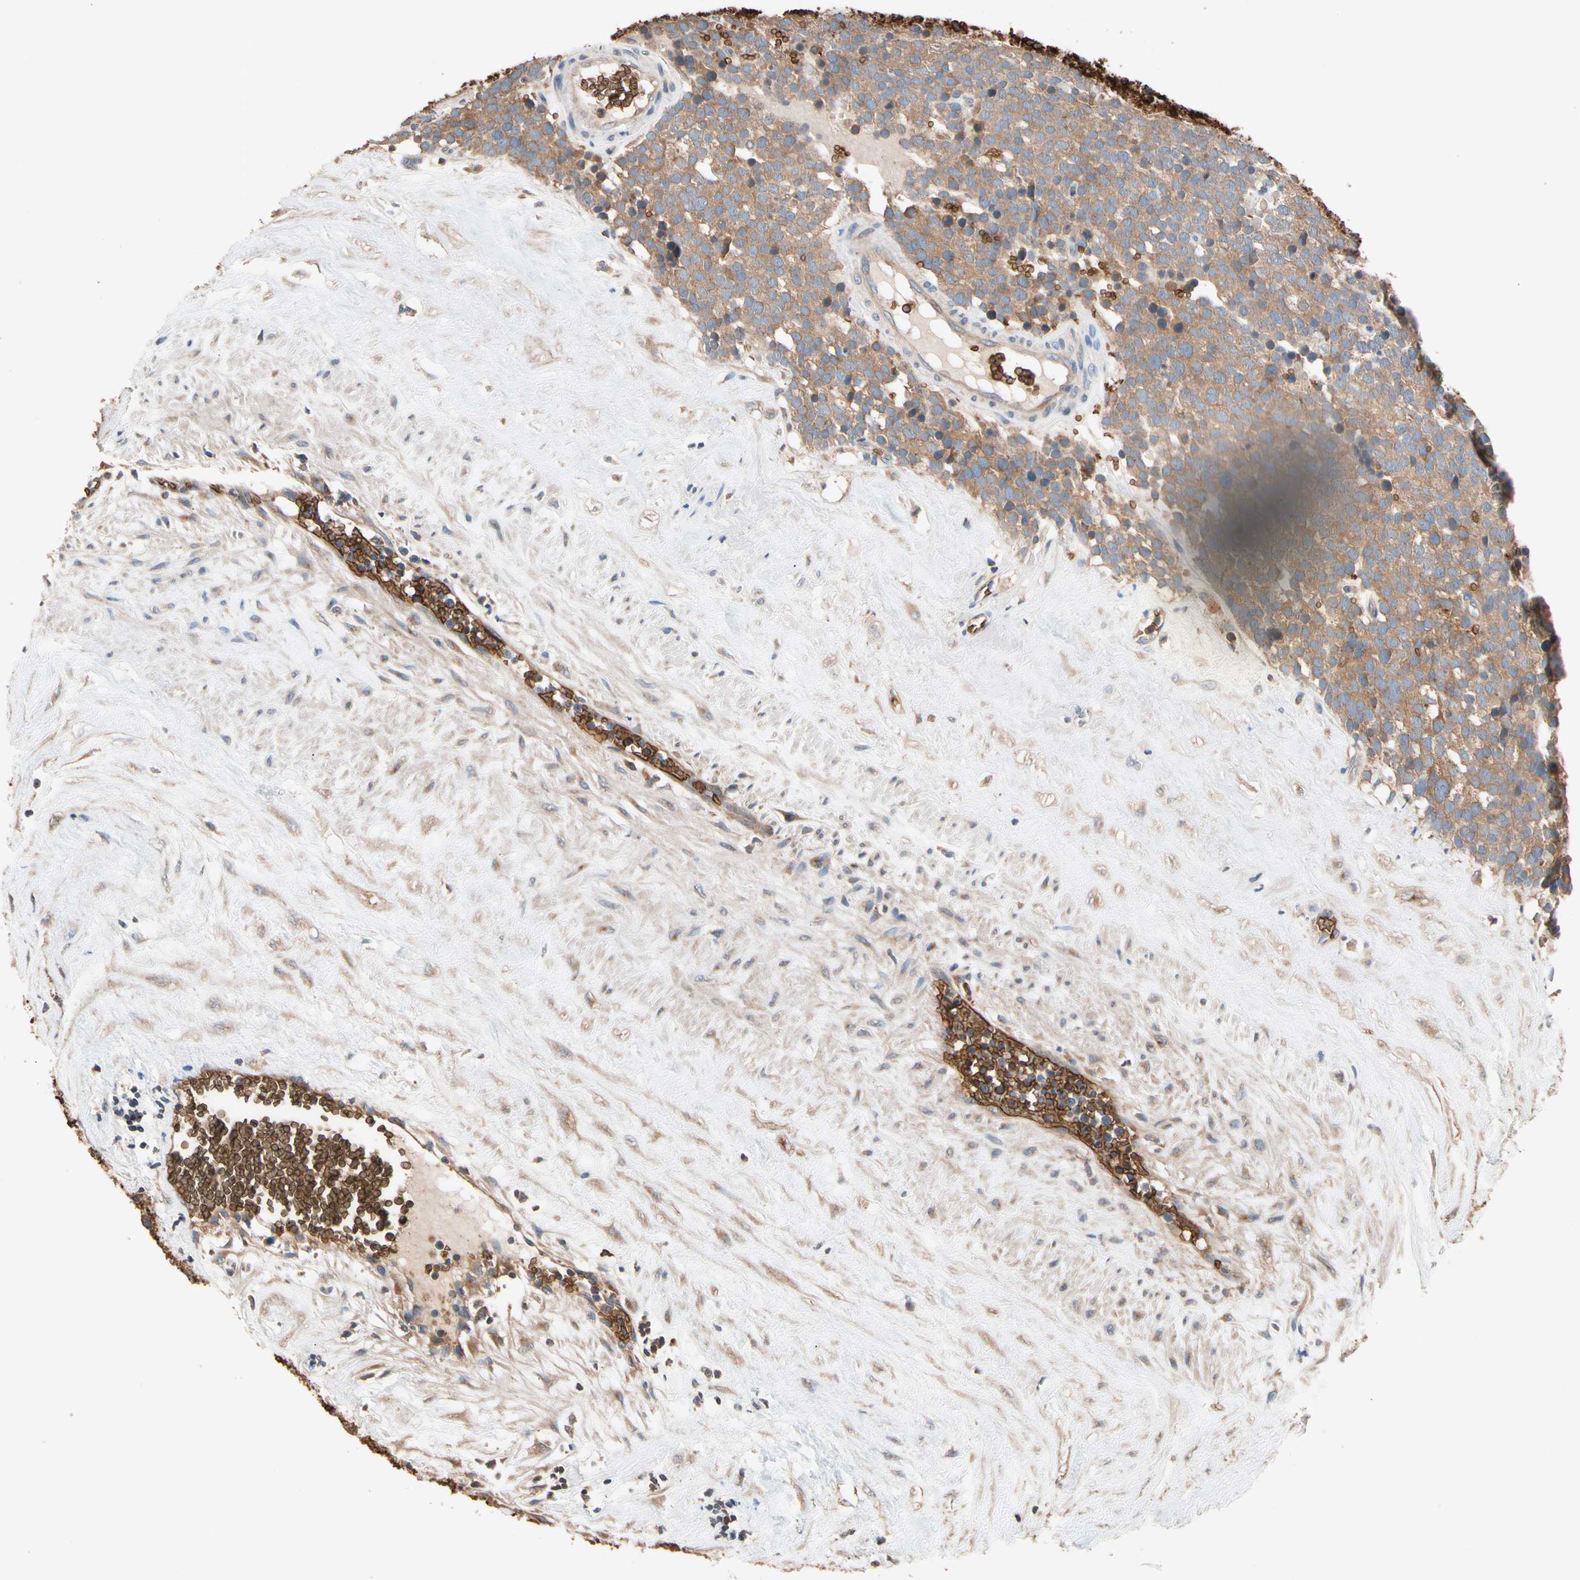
{"staining": {"intensity": "moderate", "quantity": ">75%", "location": "cytoplasmic/membranous"}, "tissue": "testis cancer", "cell_type": "Tumor cells", "image_type": "cancer", "snomed": [{"axis": "morphology", "description": "Seminoma, NOS"}, {"axis": "topography", "description": "Testis"}], "caption": "This micrograph reveals immunohistochemistry (IHC) staining of testis cancer (seminoma), with medium moderate cytoplasmic/membranous expression in approximately >75% of tumor cells.", "gene": "RIOK2", "patient": {"sex": "male", "age": 71}}